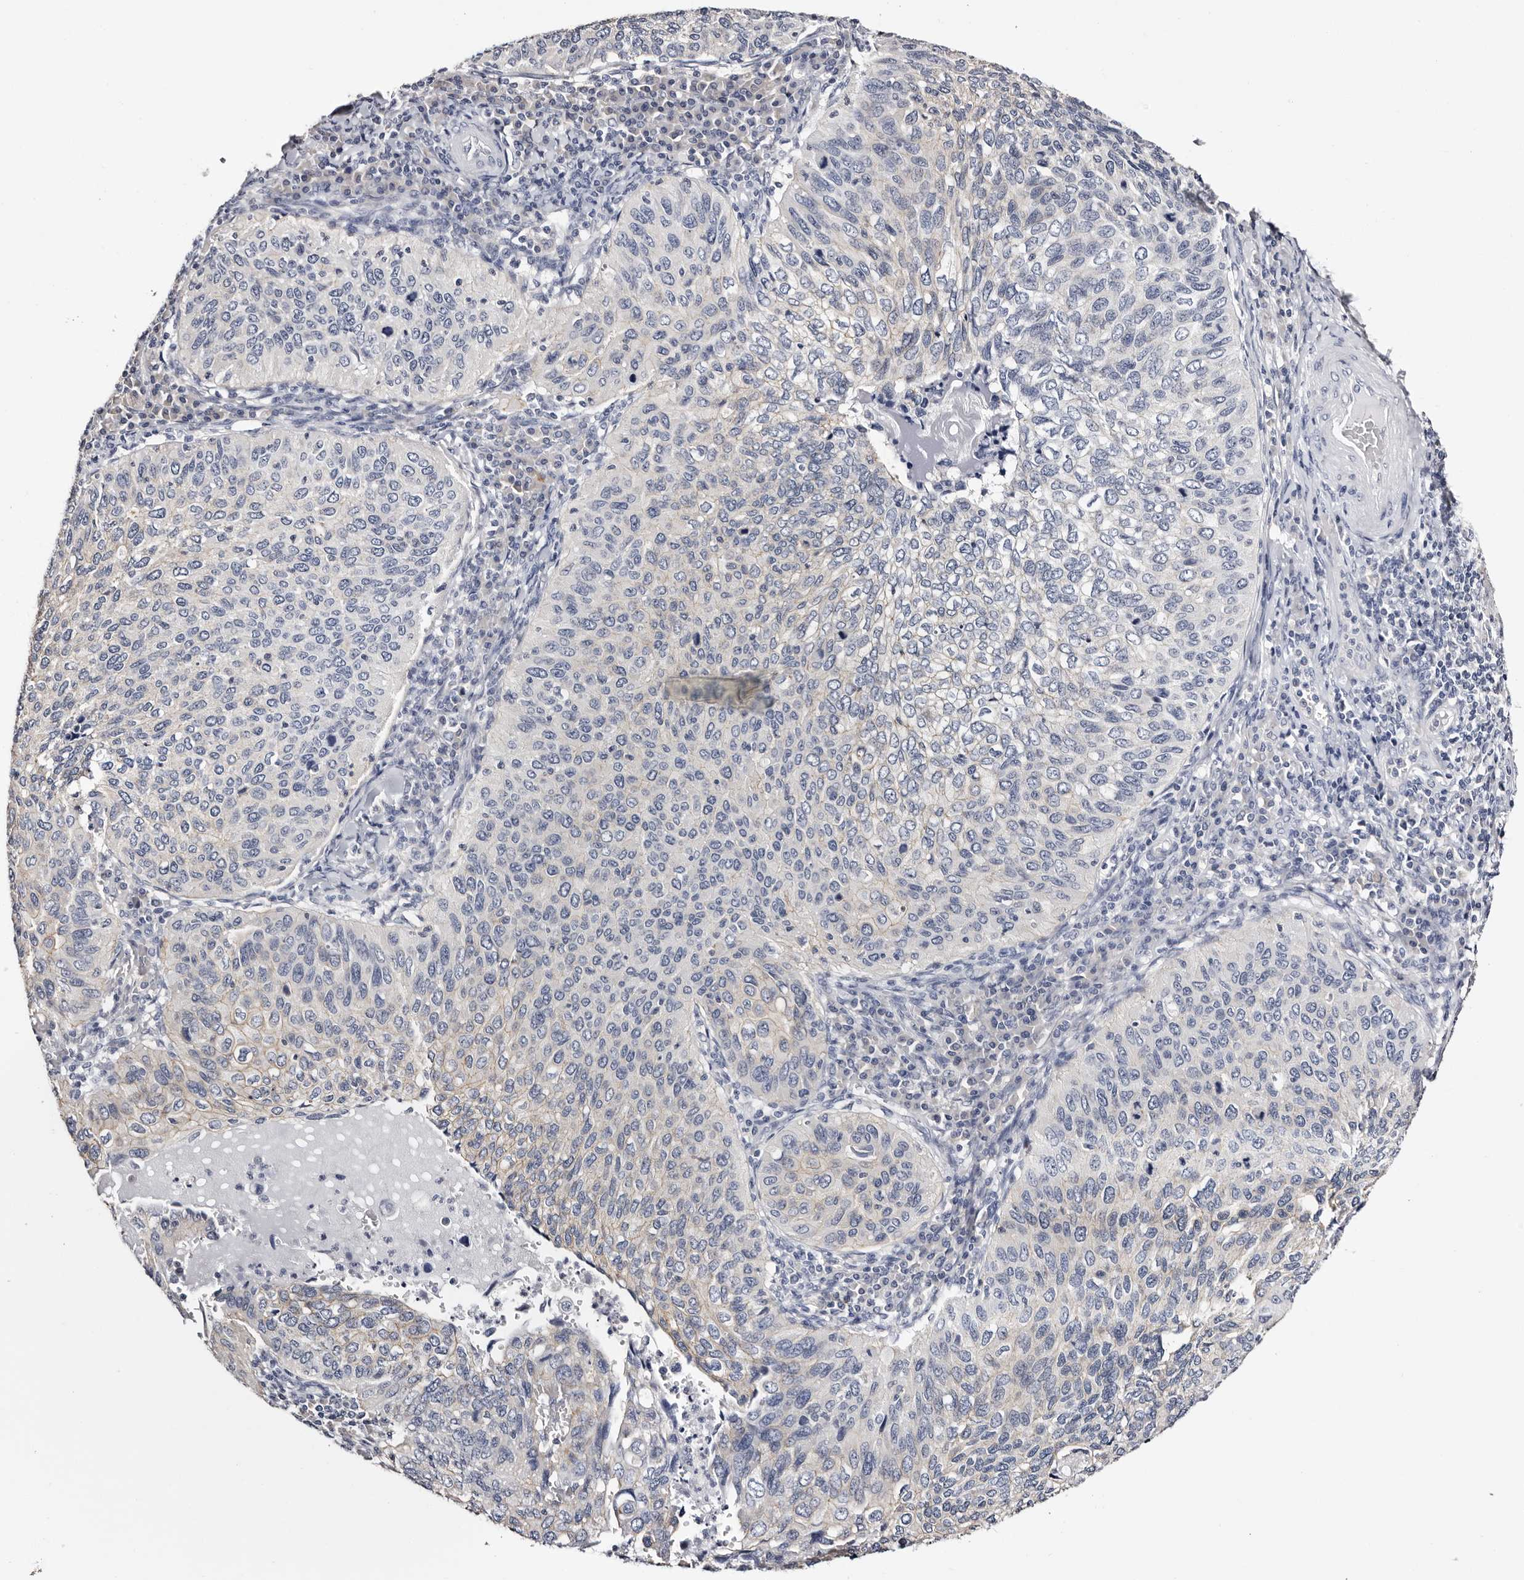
{"staining": {"intensity": "negative", "quantity": "none", "location": "none"}, "tissue": "cervical cancer", "cell_type": "Tumor cells", "image_type": "cancer", "snomed": [{"axis": "morphology", "description": "Squamous cell carcinoma, NOS"}, {"axis": "topography", "description": "Cervix"}], "caption": "This is an IHC photomicrograph of squamous cell carcinoma (cervical). There is no positivity in tumor cells.", "gene": "ROM1", "patient": {"sex": "female", "age": 38}}